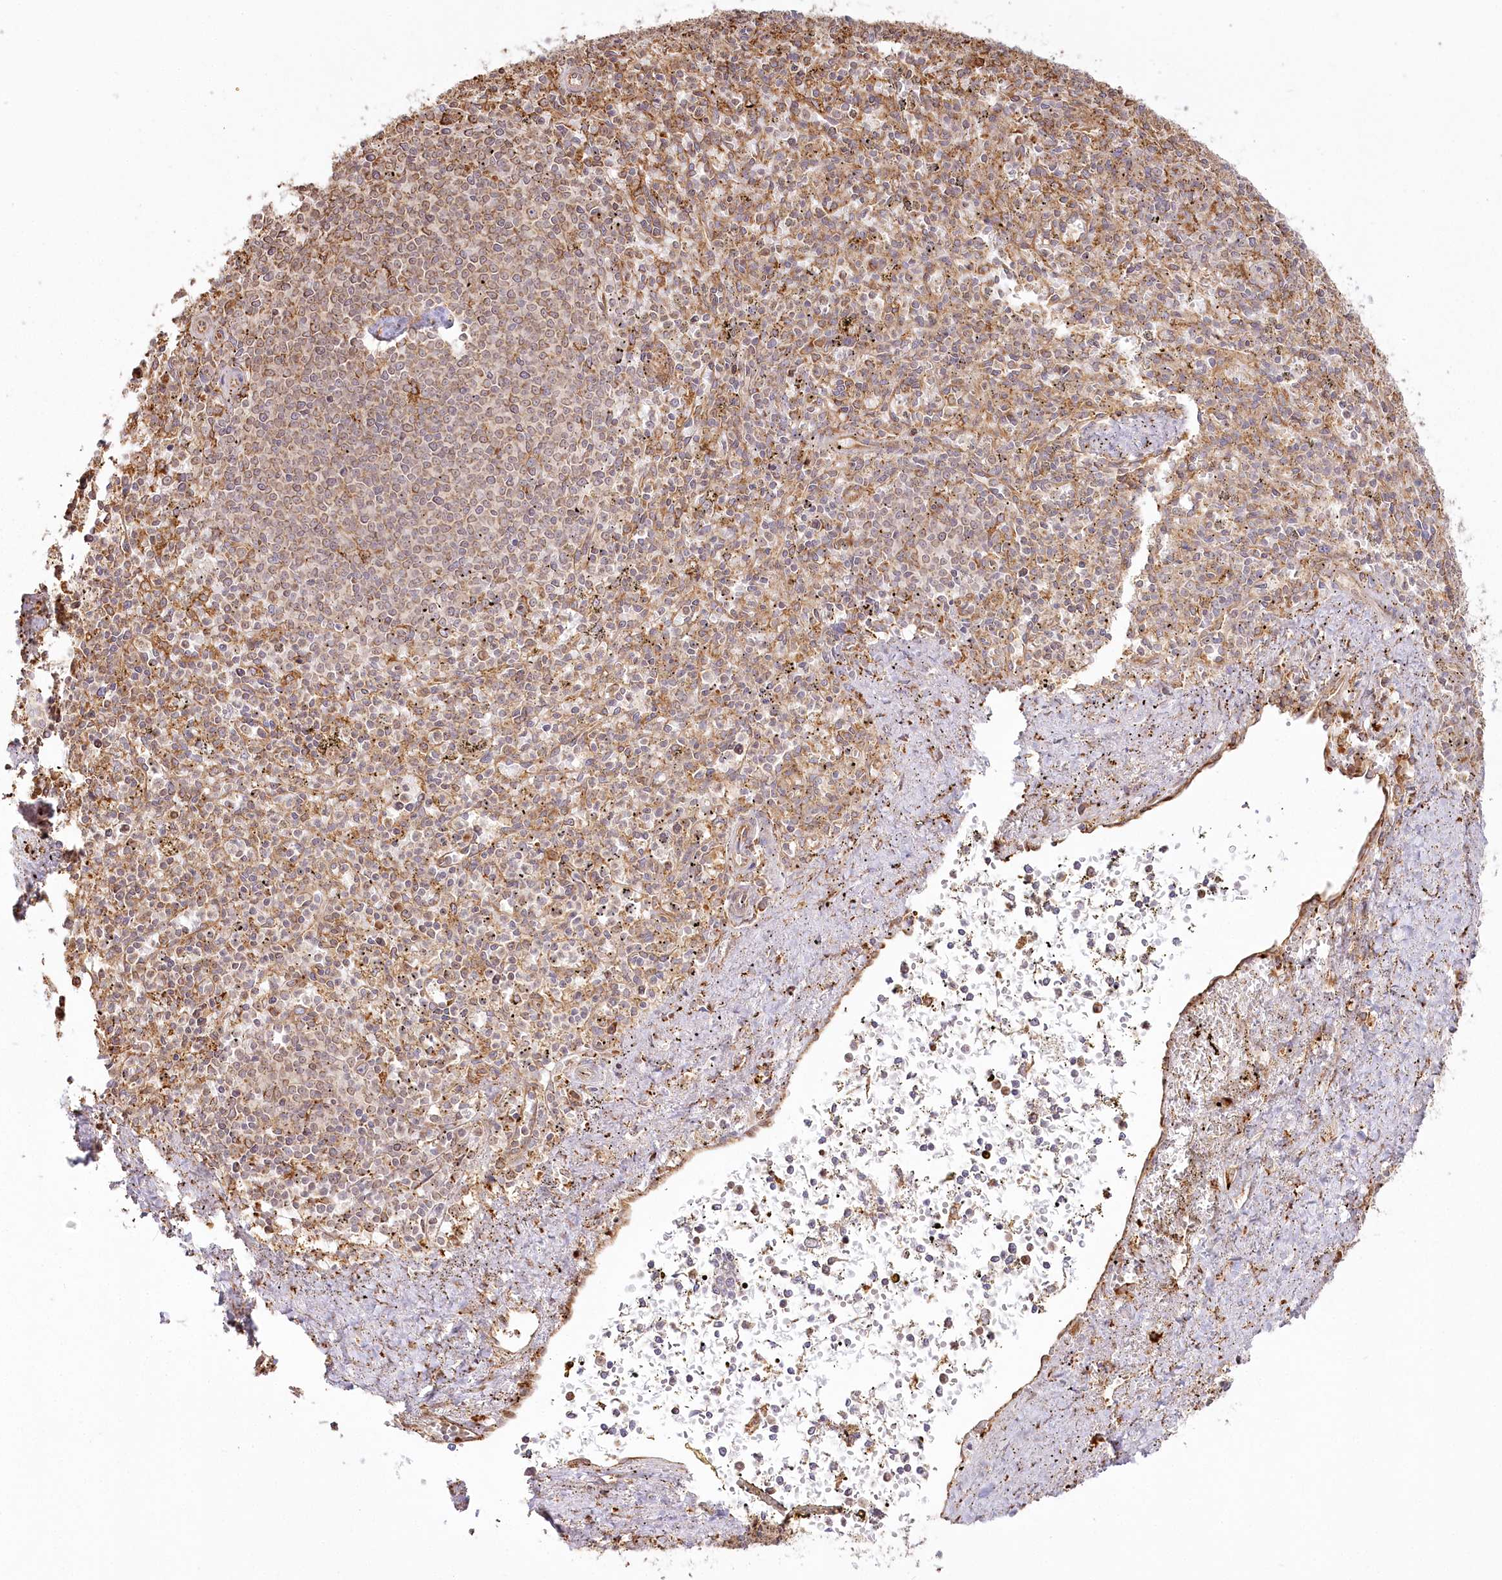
{"staining": {"intensity": "moderate", "quantity": "25%-75%", "location": "cytoplasmic/membranous"}, "tissue": "spleen", "cell_type": "Cells in red pulp", "image_type": "normal", "snomed": [{"axis": "morphology", "description": "Normal tissue, NOS"}, {"axis": "topography", "description": "Spleen"}], "caption": "A high-resolution micrograph shows immunohistochemistry staining of normal spleen, which reveals moderate cytoplasmic/membranous staining in approximately 25%-75% of cells in red pulp.", "gene": "FAM13A", "patient": {"sex": "male", "age": 72}}